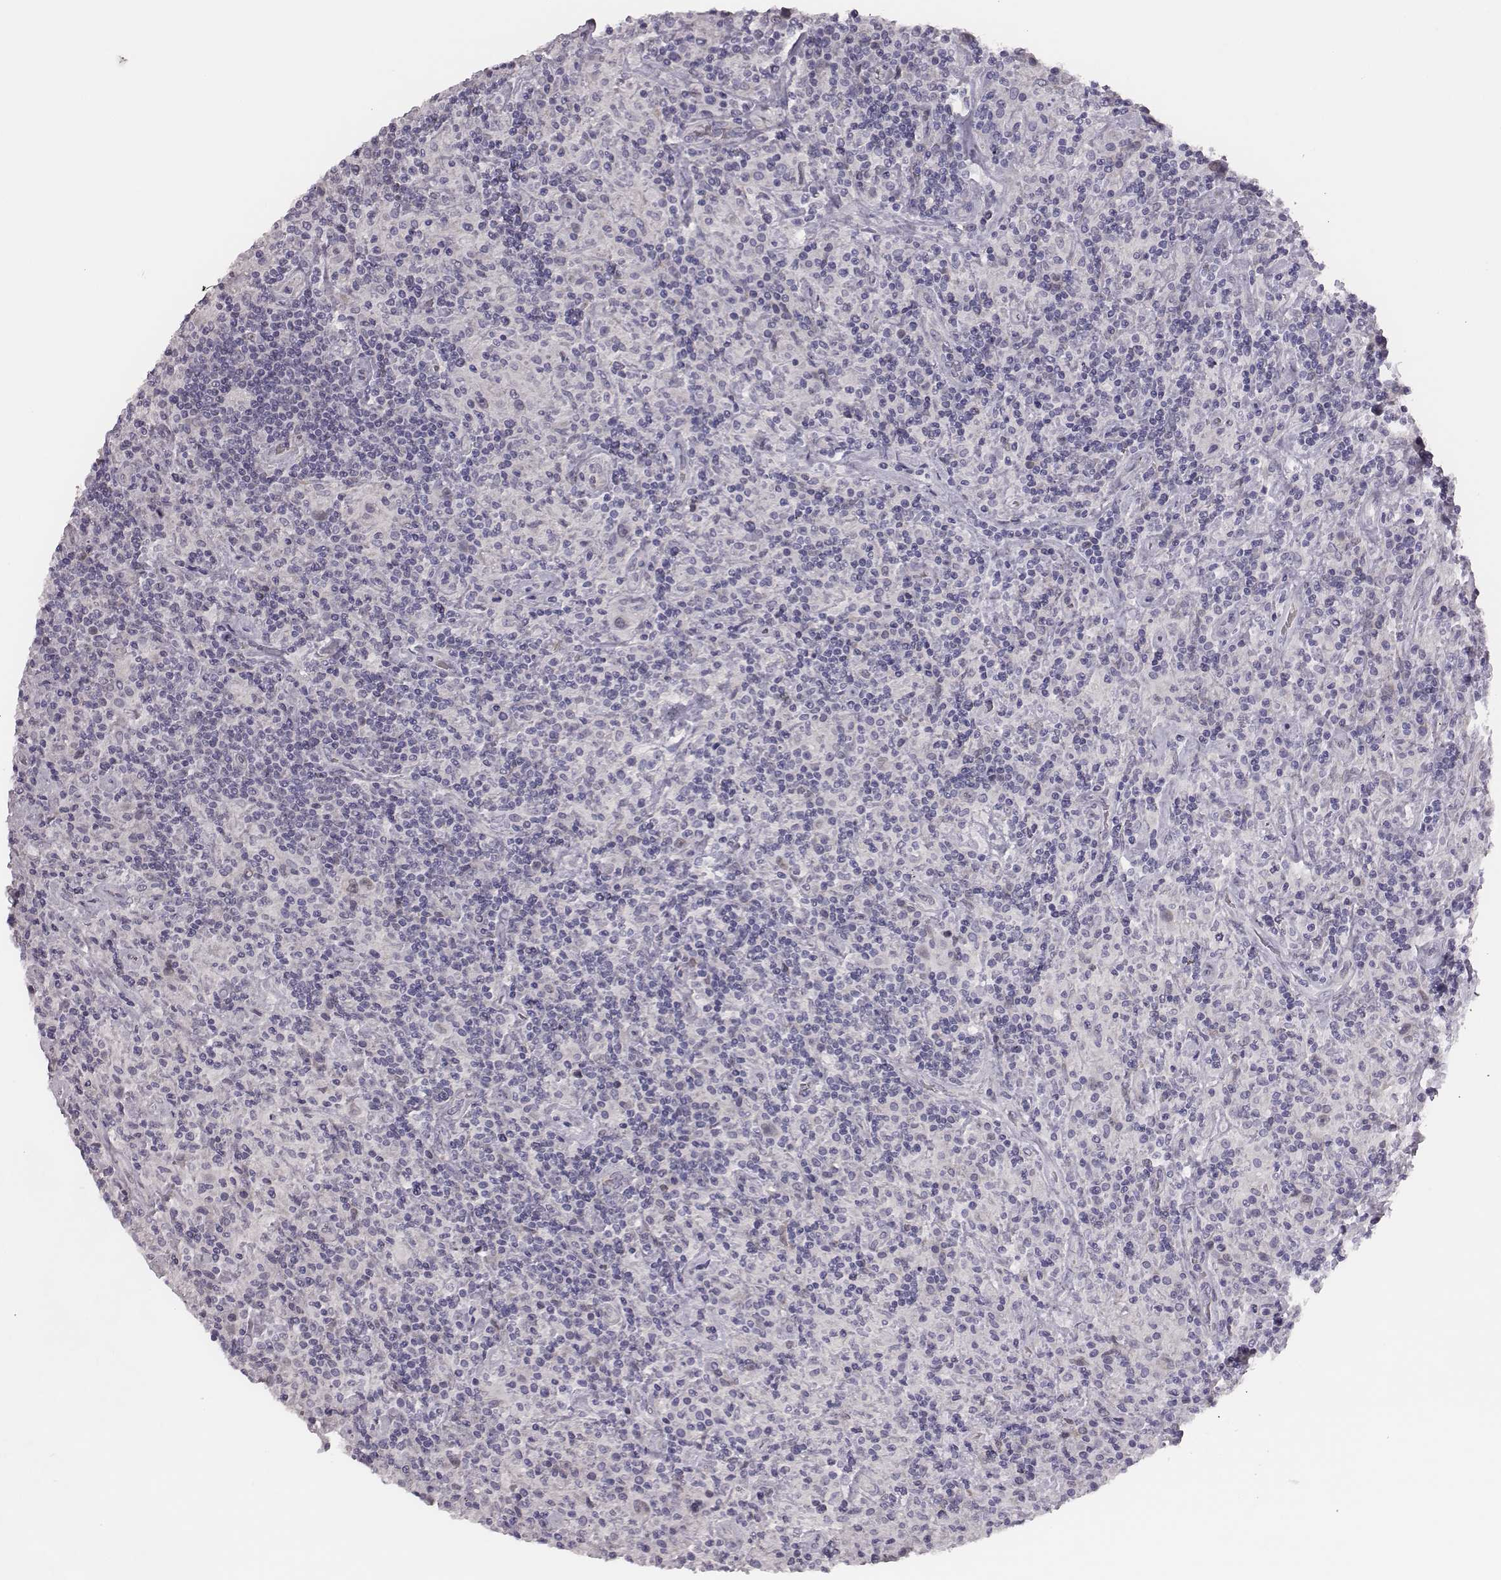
{"staining": {"intensity": "negative", "quantity": "none", "location": "none"}, "tissue": "lymphoma", "cell_type": "Tumor cells", "image_type": "cancer", "snomed": [{"axis": "morphology", "description": "Hodgkin's disease, NOS"}, {"axis": "topography", "description": "Lymph node"}], "caption": "This is an immunohistochemistry (IHC) image of human lymphoma. There is no staining in tumor cells.", "gene": "SCML2", "patient": {"sex": "male", "age": 70}}